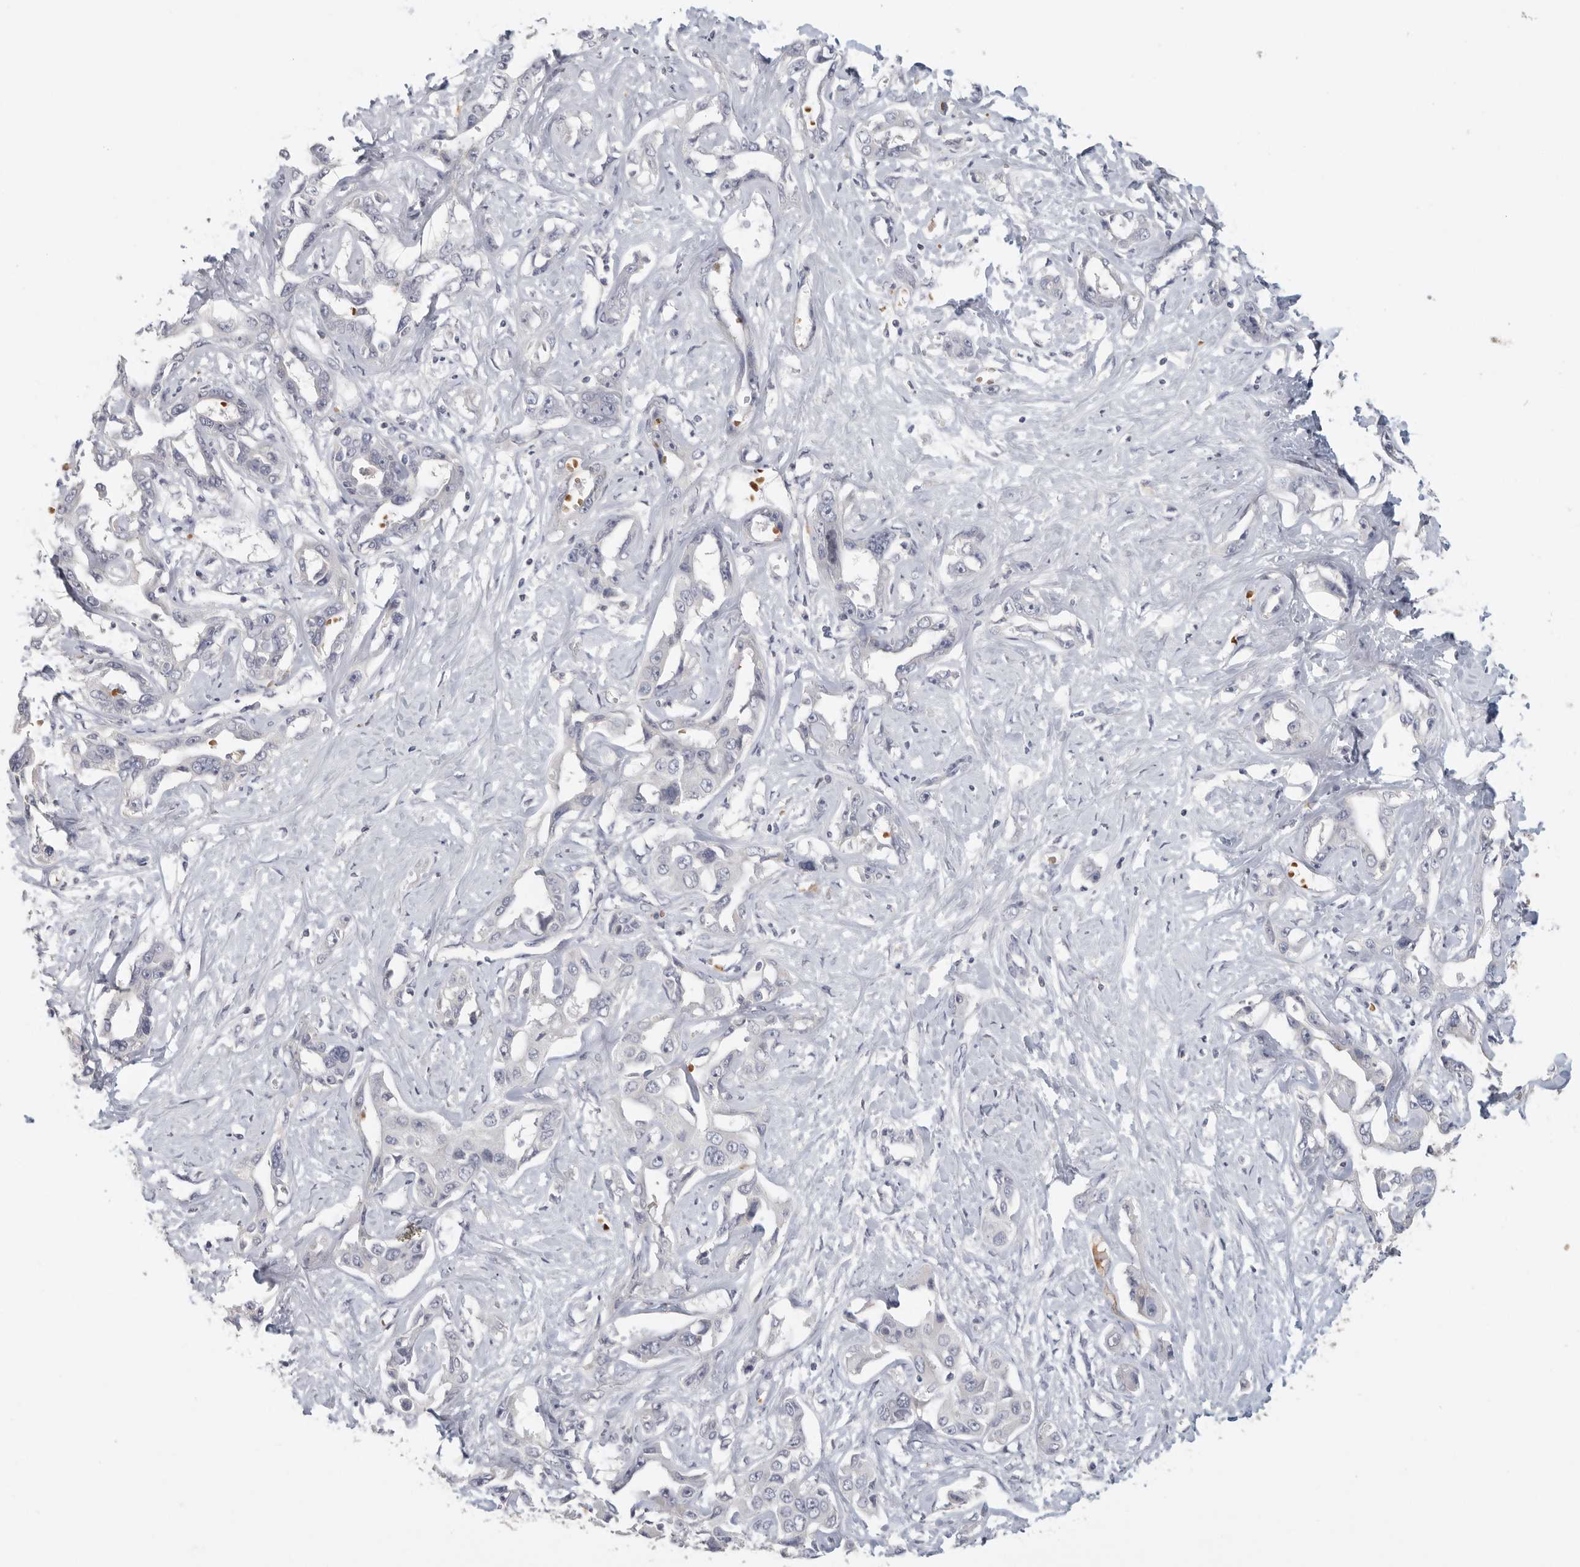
{"staining": {"intensity": "negative", "quantity": "none", "location": "none"}, "tissue": "liver cancer", "cell_type": "Tumor cells", "image_type": "cancer", "snomed": [{"axis": "morphology", "description": "Cholangiocarcinoma"}, {"axis": "topography", "description": "Liver"}], "caption": "A photomicrograph of human liver cholangiocarcinoma is negative for staining in tumor cells.", "gene": "DNAJC11", "patient": {"sex": "male", "age": 59}}